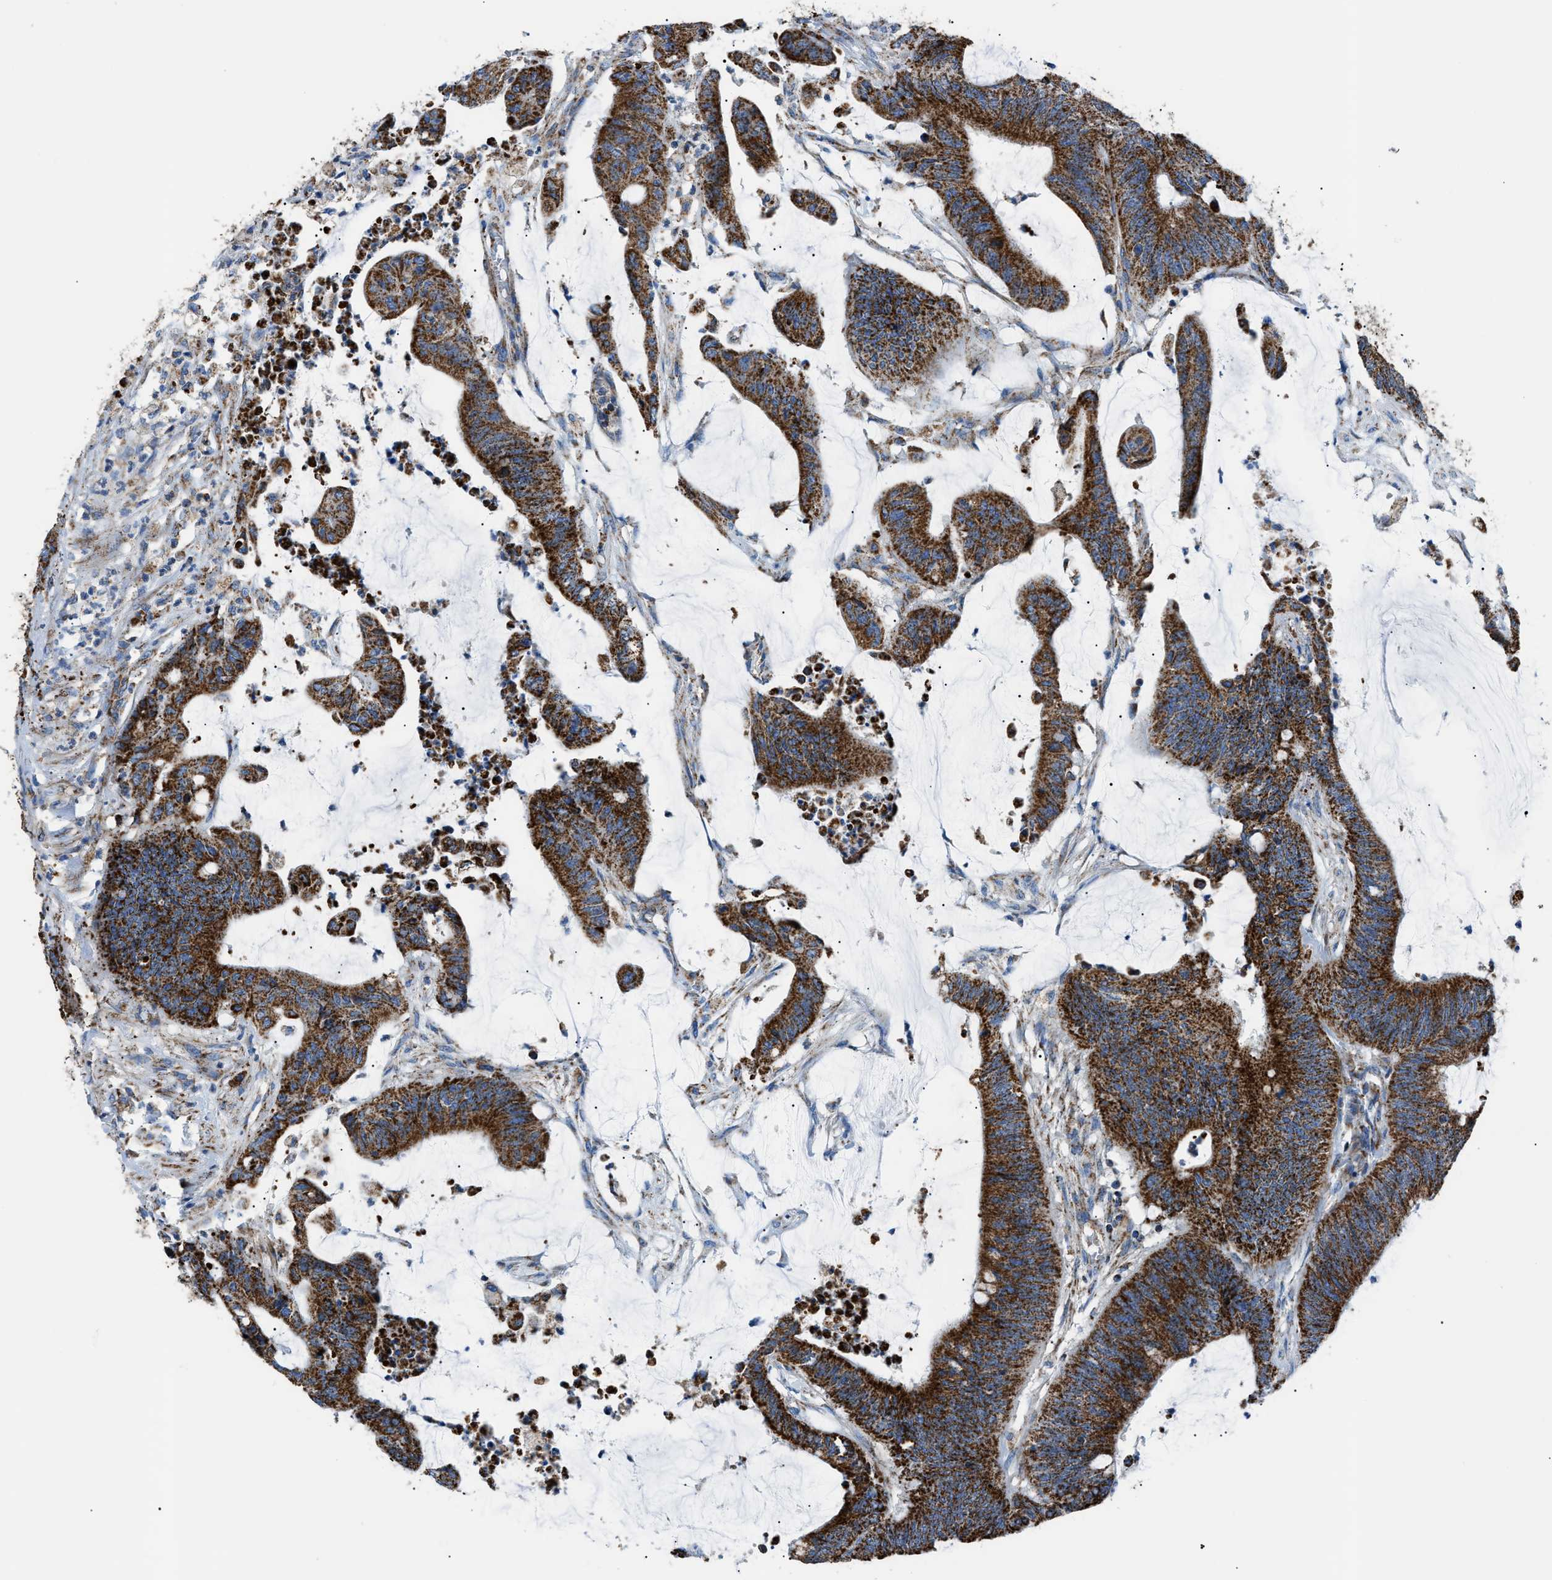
{"staining": {"intensity": "strong", "quantity": ">75%", "location": "cytoplasmic/membranous"}, "tissue": "colorectal cancer", "cell_type": "Tumor cells", "image_type": "cancer", "snomed": [{"axis": "morphology", "description": "Adenocarcinoma, NOS"}, {"axis": "topography", "description": "Rectum"}], "caption": "The photomicrograph shows immunohistochemical staining of colorectal cancer. There is strong cytoplasmic/membranous expression is appreciated in about >75% of tumor cells.", "gene": "PHB2", "patient": {"sex": "female", "age": 66}}